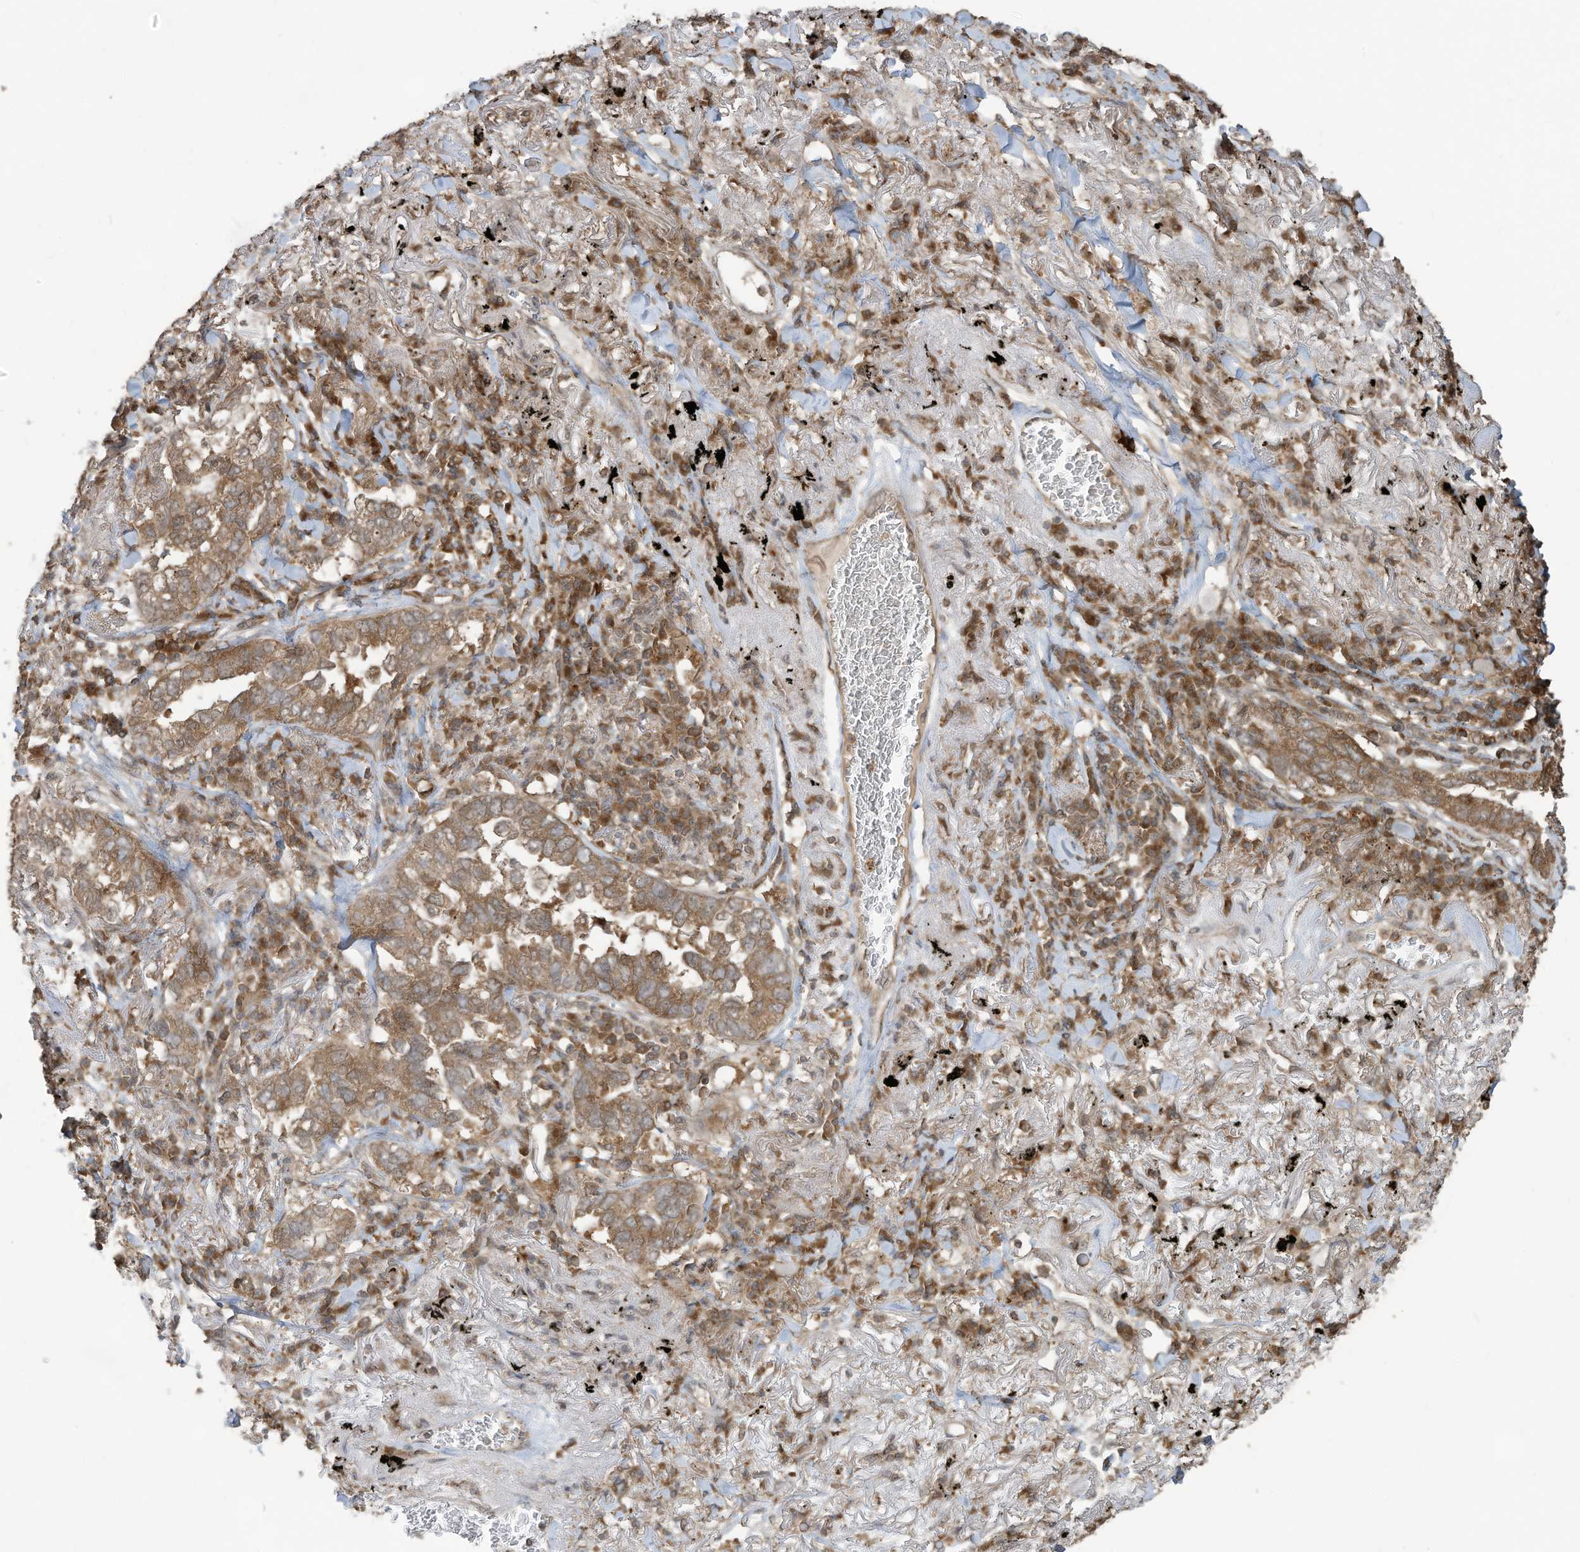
{"staining": {"intensity": "moderate", "quantity": ">75%", "location": "cytoplasmic/membranous"}, "tissue": "lung cancer", "cell_type": "Tumor cells", "image_type": "cancer", "snomed": [{"axis": "morphology", "description": "Adenocarcinoma, NOS"}, {"axis": "topography", "description": "Lung"}], "caption": "Immunohistochemical staining of adenocarcinoma (lung) demonstrates medium levels of moderate cytoplasmic/membranous staining in approximately >75% of tumor cells. Using DAB (3,3'-diaminobenzidine) (brown) and hematoxylin (blue) stains, captured at high magnification using brightfield microscopy.", "gene": "CARF", "patient": {"sex": "male", "age": 65}}